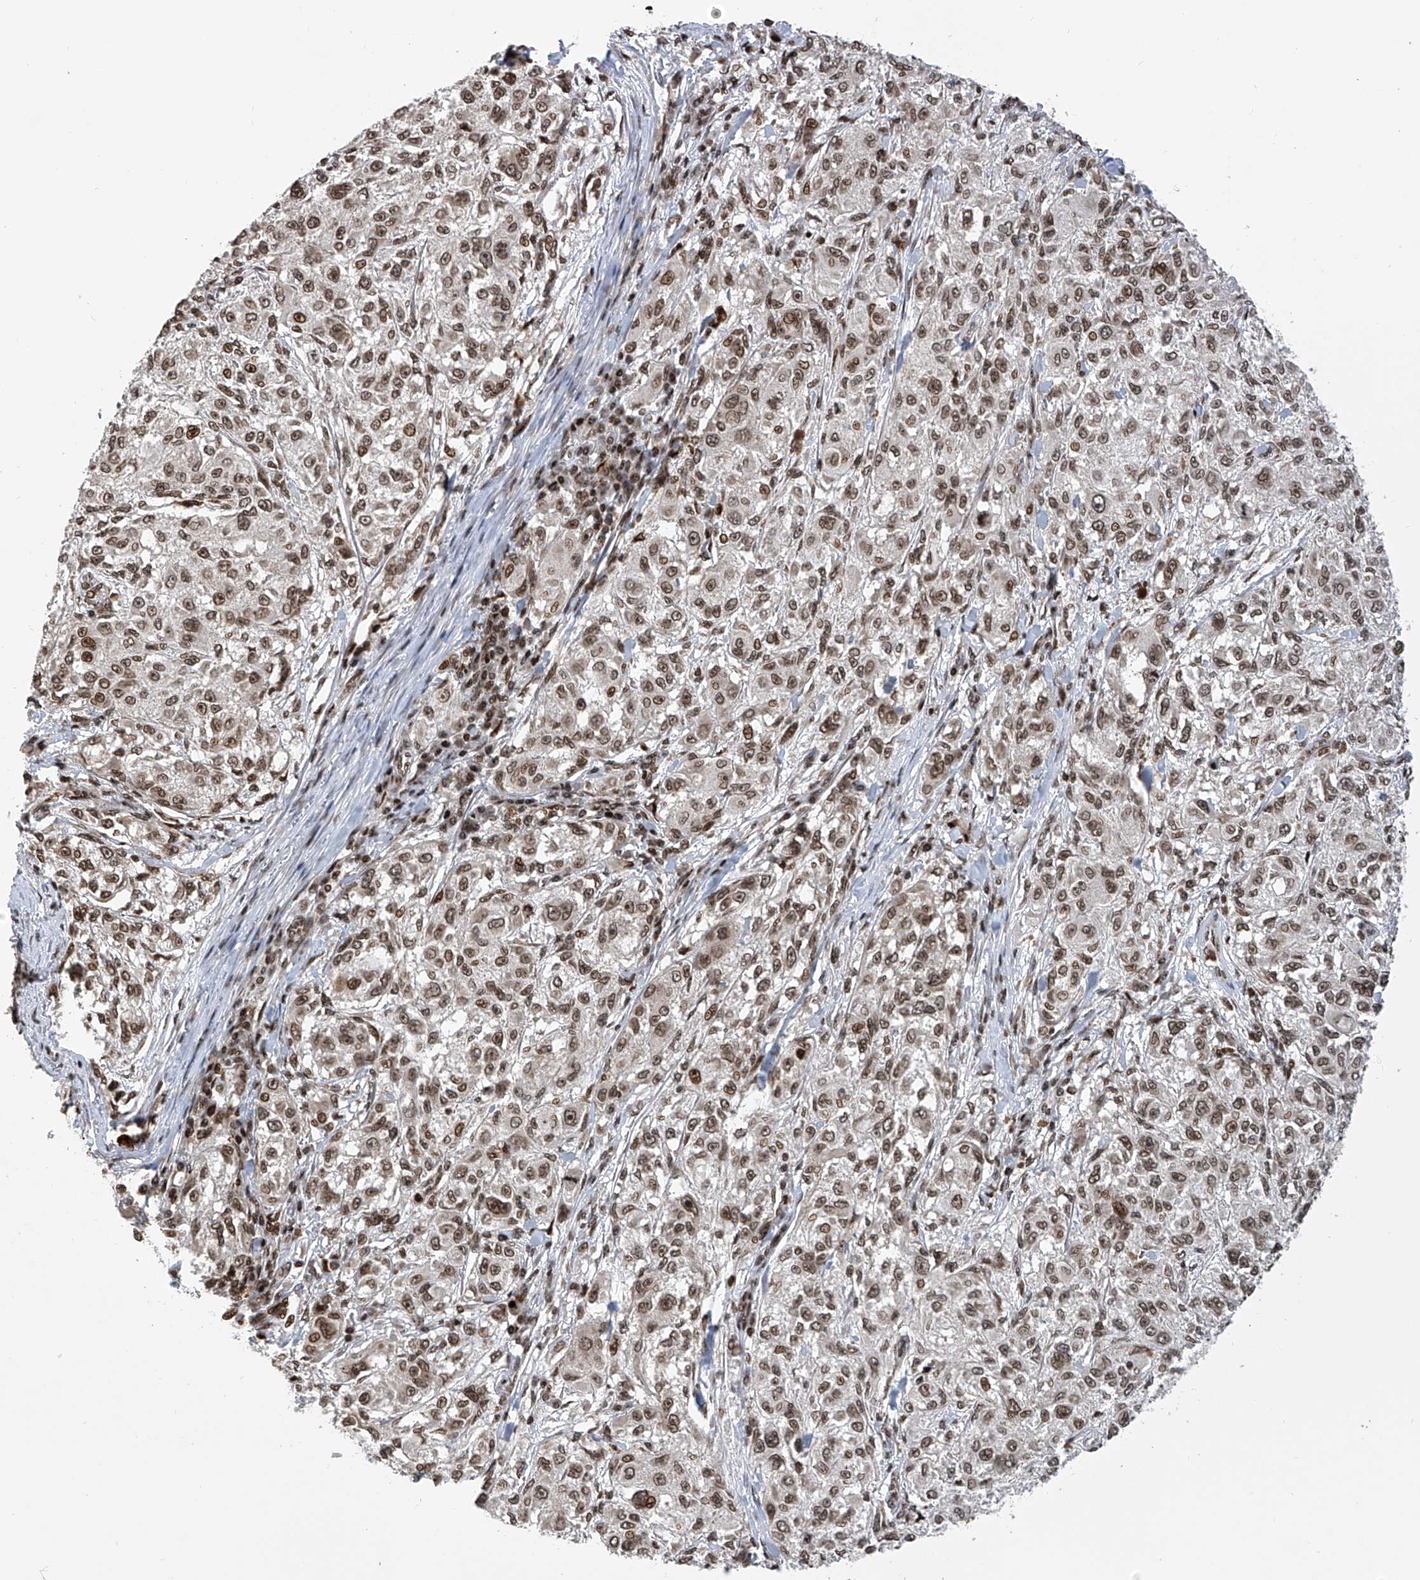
{"staining": {"intensity": "moderate", "quantity": ">75%", "location": "nuclear"}, "tissue": "melanoma", "cell_type": "Tumor cells", "image_type": "cancer", "snomed": [{"axis": "morphology", "description": "Necrosis, NOS"}, {"axis": "morphology", "description": "Malignant melanoma, NOS"}, {"axis": "topography", "description": "Skin"}], "caption": "Brown immunohistochemical staining in melanoma displays moderate nuclear staining in about >75% of tumor cells.", "gene": "PAK1IP1", "patient": {"sex": "female", "age": 87}}